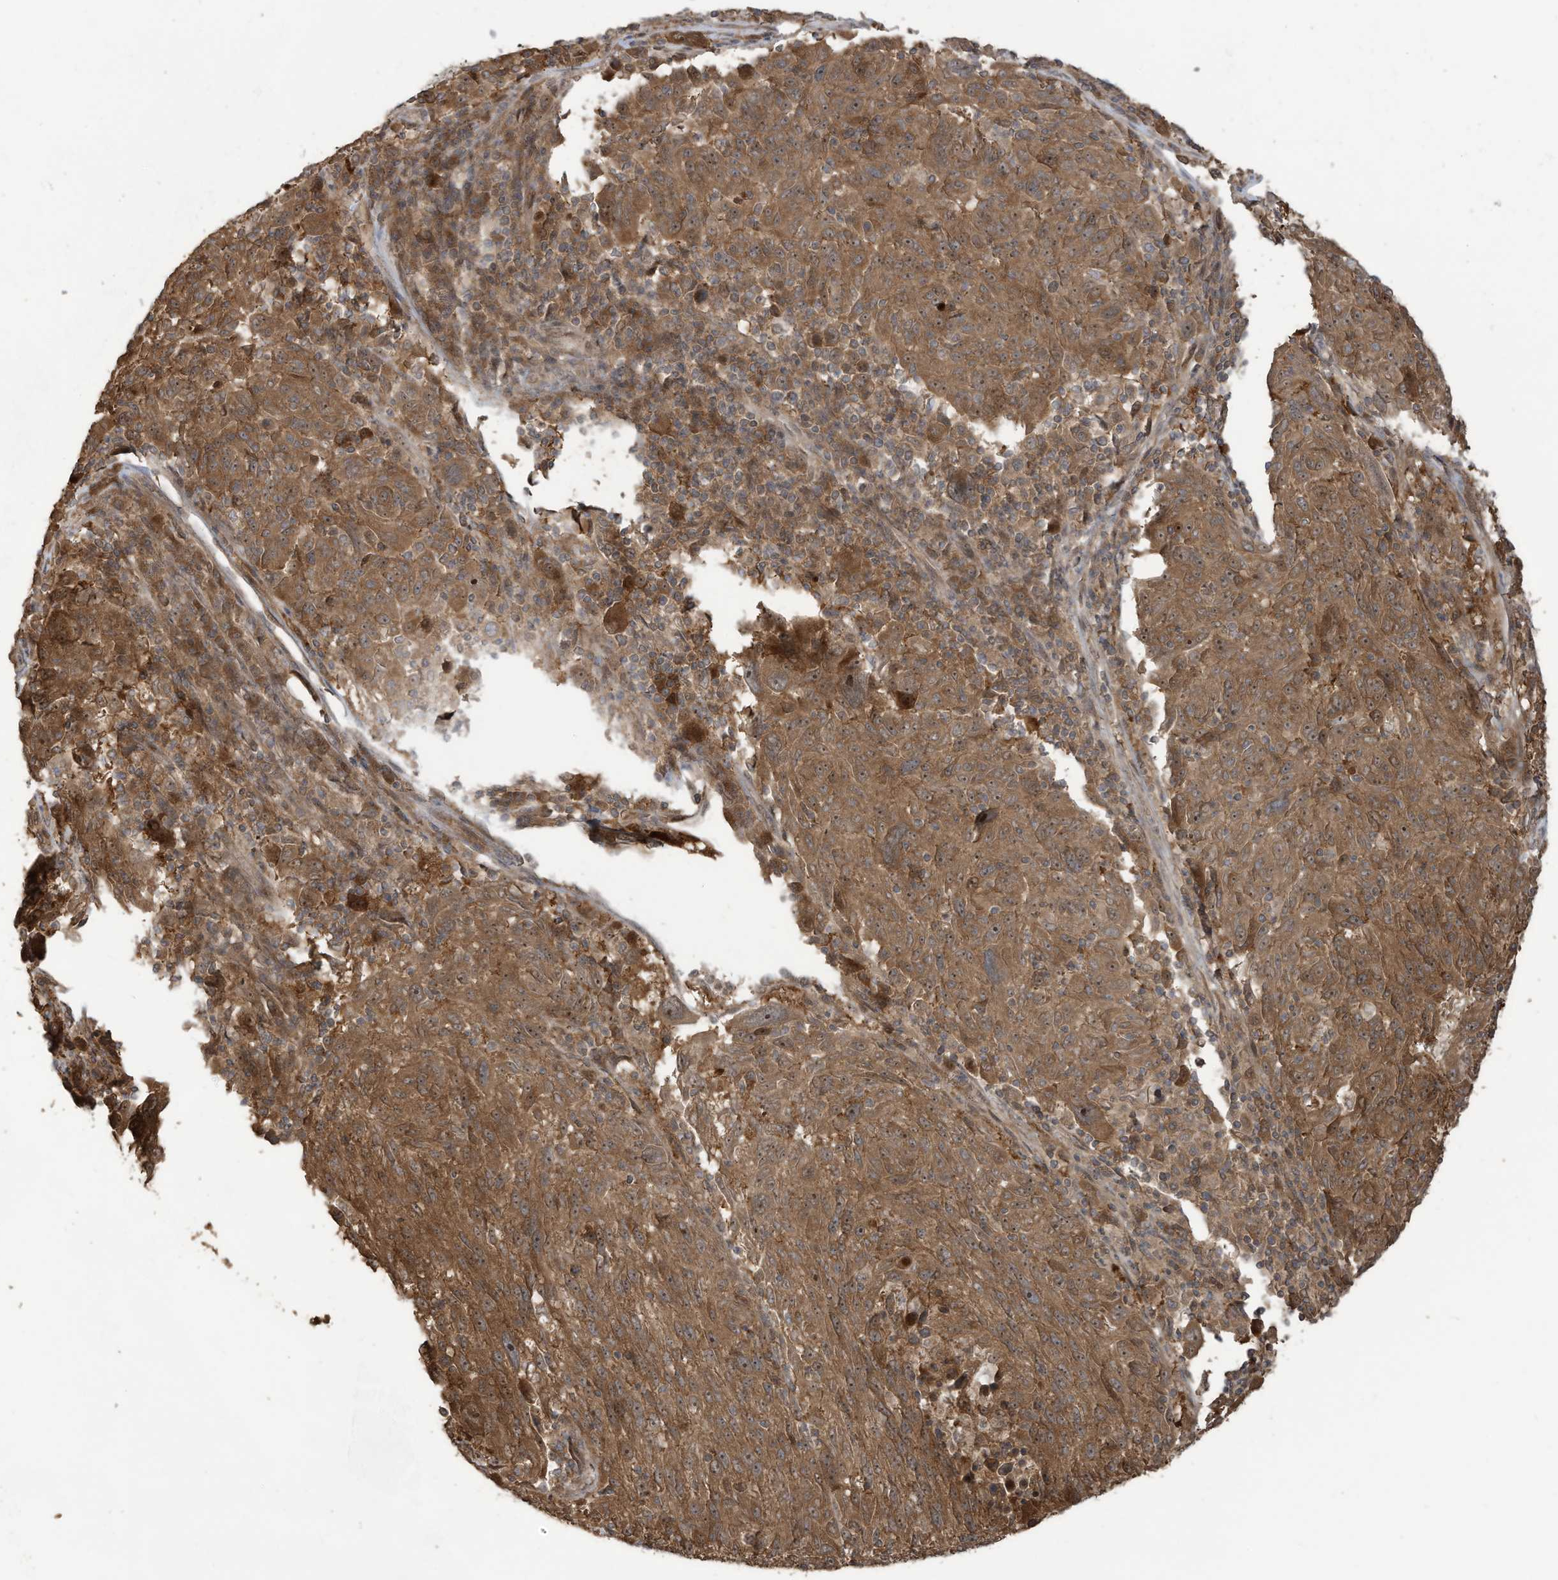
{"staining": {"intensity": "moderate", "quantity": ">75%", "location": "cytoplasmic/membranous,nuclear"}, "tissue": "melanoma", "cell_type": "Tumor cells", "image_type": "cancer", "snomed": [{"axis": "morphology", "description": "Malignant melanoma, NOS"}, {"axis": "topography", "description": "Skin"}], "caption": "Moderate cytoplasmic/membranous and nuclear positivity for a protein is present in approximately >75% of tumor cells of malignant melanoma using immunohistochemistry (IHC).", "gene": "CARF", "patient": {"sex": "male", "age": 53}}